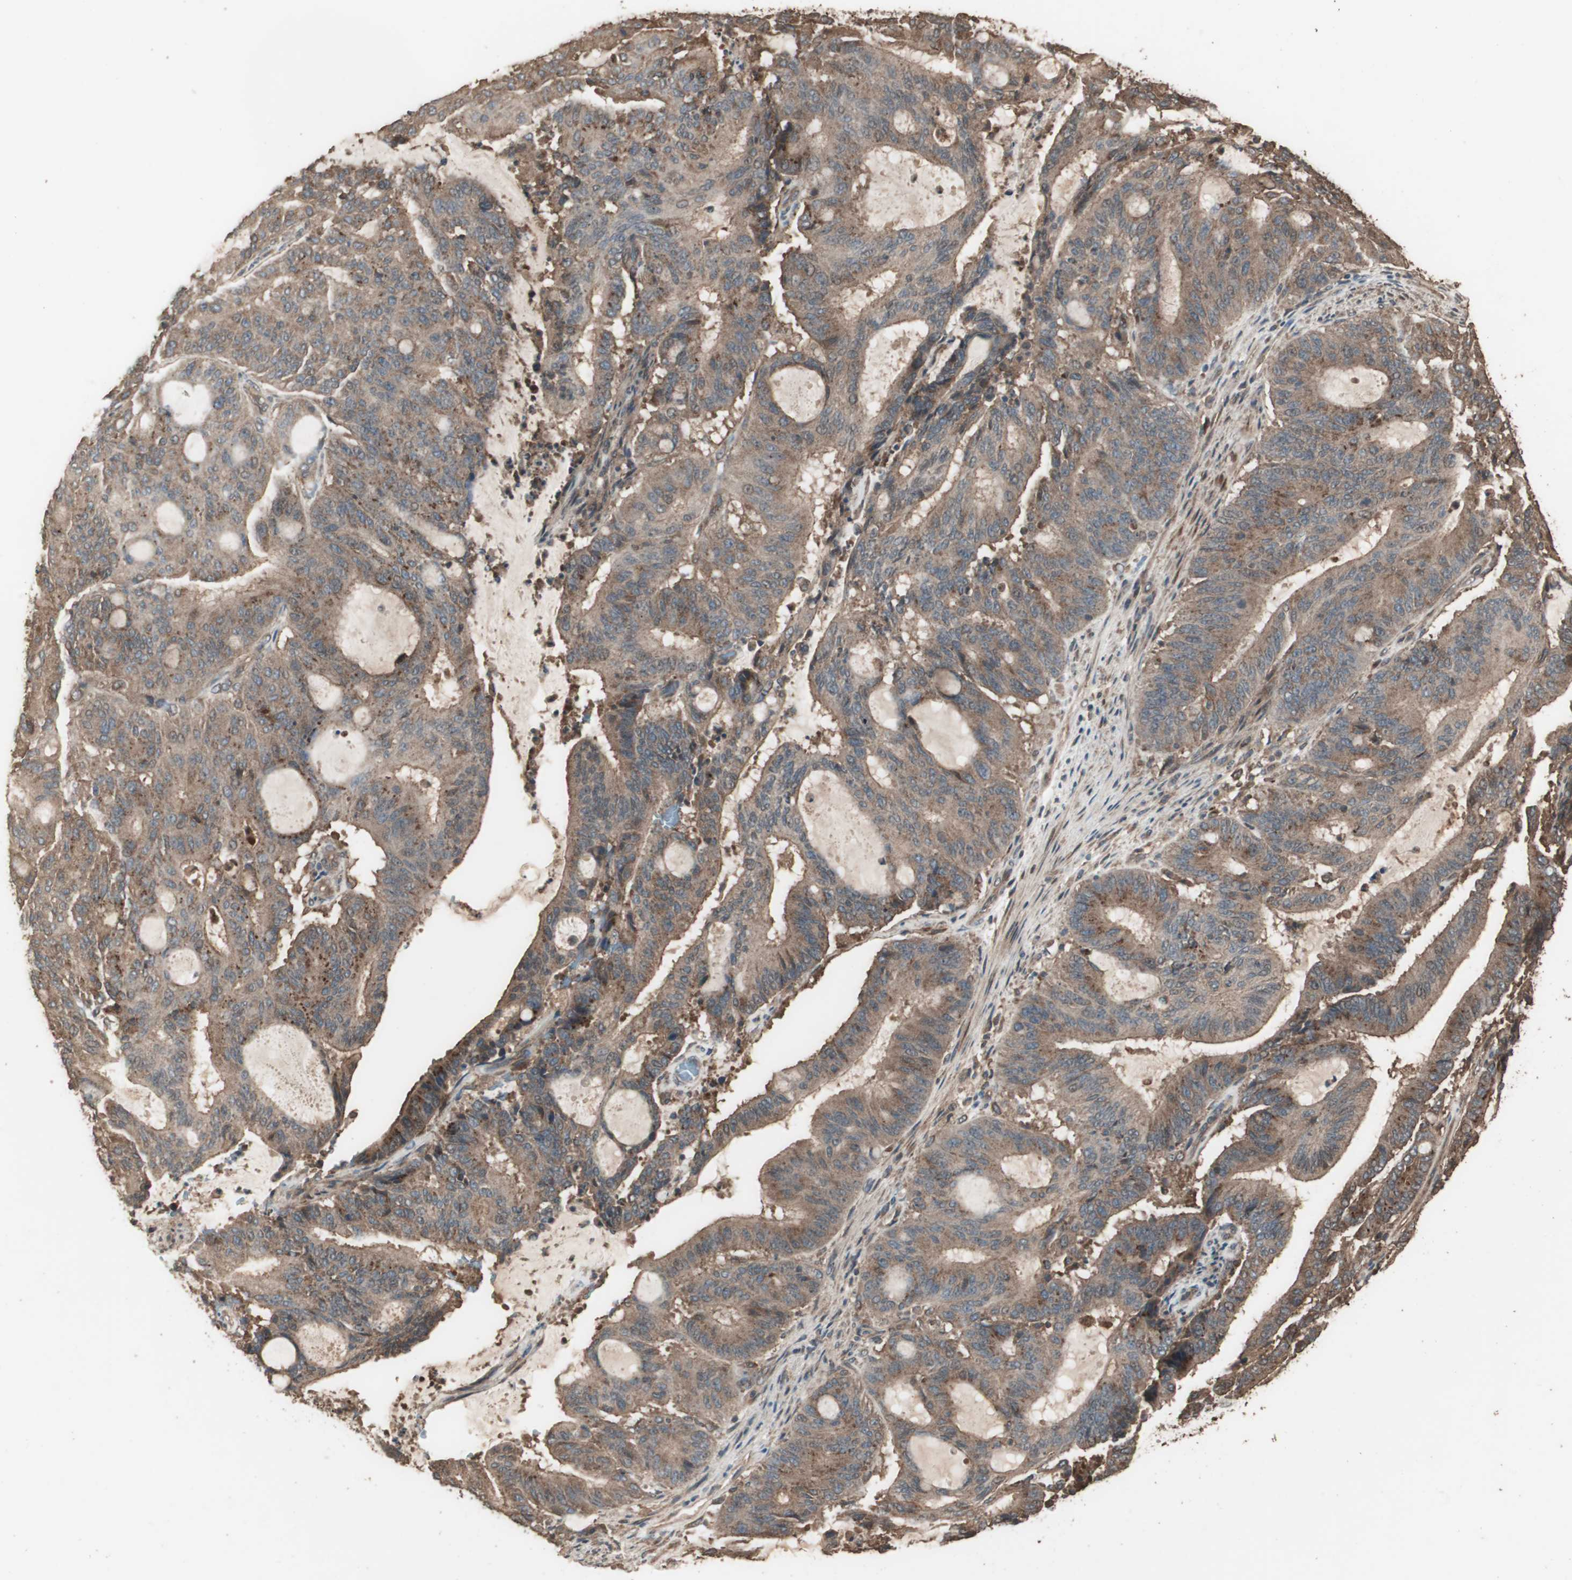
{"staining": {"intensity": "moderate", "quantity": ">75%", "location": "cytoplasmic/membranous"}, "tissue": "liver cancer", "cell_type": "Tumor cells", "image_type": "cancer", "snomed": [{"axis": "morphology", "description": "Cholangiocarcinoma"}, {"axis": "topography", "description": "Liver"}], "caption": "Immunohistochemical staining of human liver cancer shows medium levels of moderate cytoplasmic/membranous protein staining in approximately >75% of tumor cells. The protein of interest is stained brown, and the nuclei are stained in blue (DAB (3,3'-diaminobenzidine) IHC with brightfield microscopy, high magnification).", "gene": "CCN4", "patient": {"sex": "female", "age": 73}}